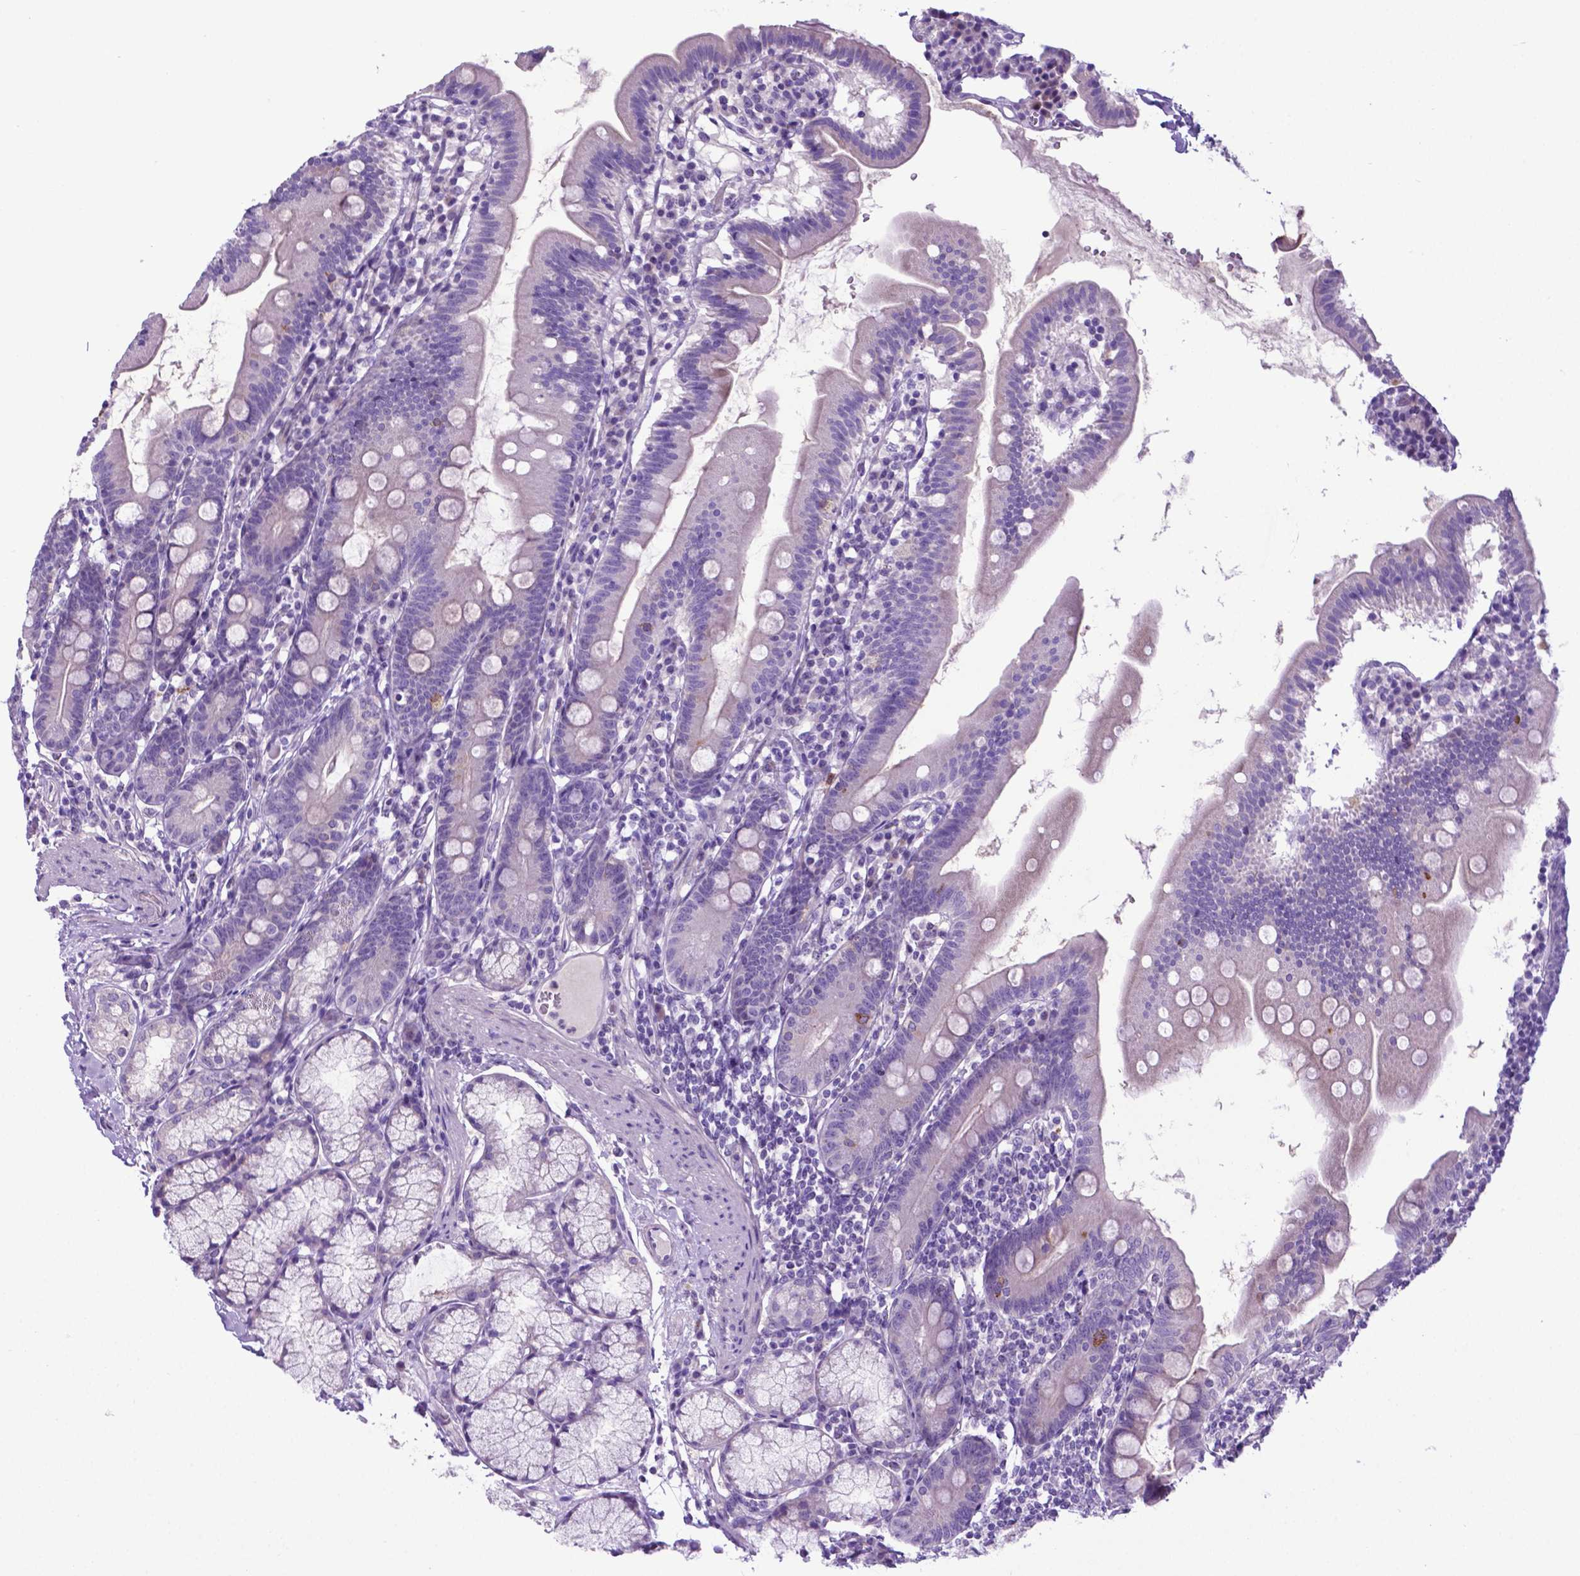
{"staining": {"intensity": "negative", "quantity": "none", "location": "none"}, "tissue": "duodenum", "cell_type": "Glandular cells", "image_type": "normal", "snomed": [{"axis": "morphology", "description": "Normal tissue, NOS"}, {"axis": "topography", "description": "Duodenum"}], "caption": "This histopathology image is of benign duodenum stained with IHC to label a protein in brown with the nuclei are counter-stained blue. There is no positivity in glandular cells.", "gene": "ADRA2B", "patient": {"sex": "female", "age": 67}}